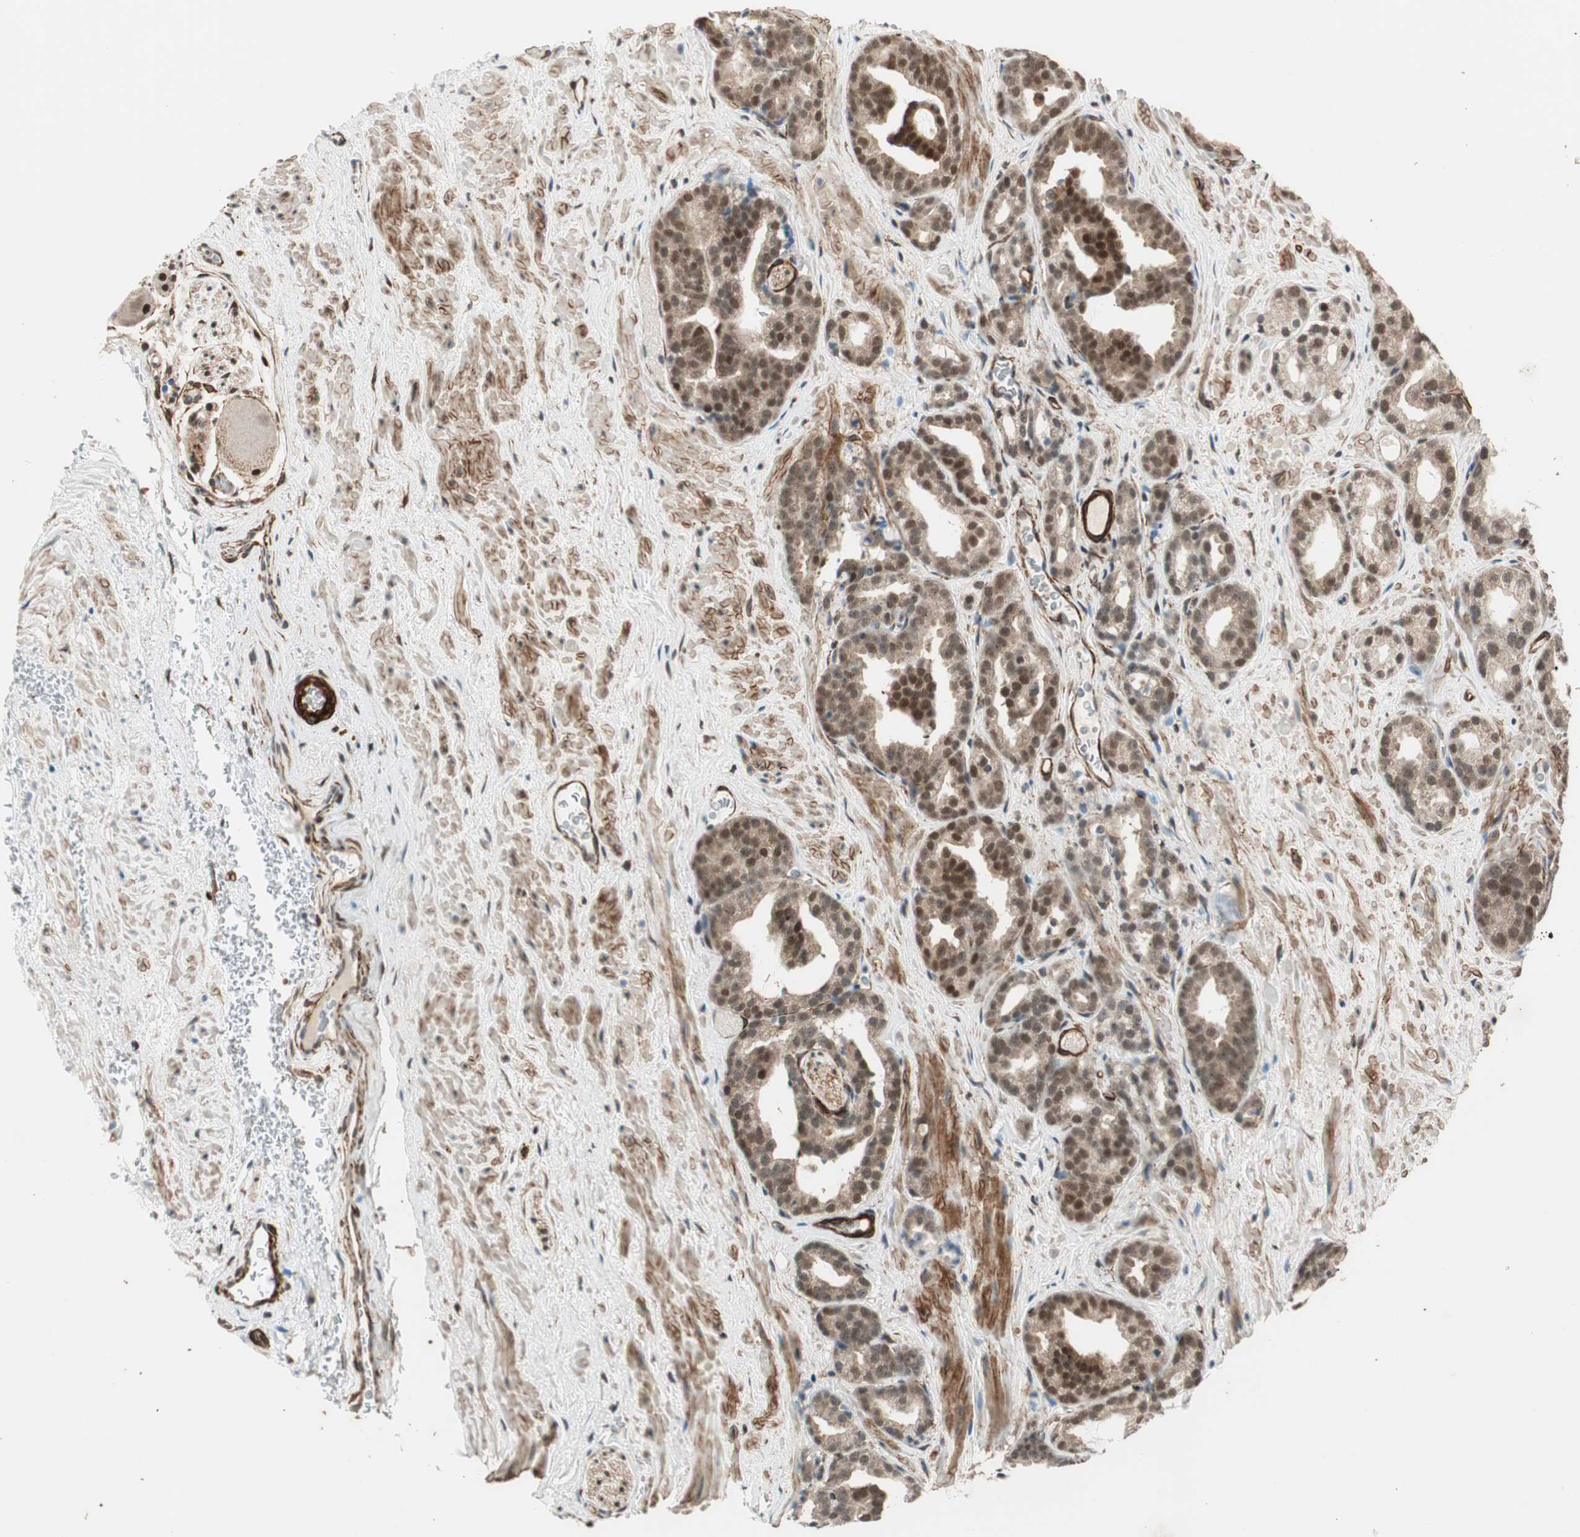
{"staining": {"intensity": "strong", "quantity": ">75%", "location": "cytoplasmic/membranous,nuclear"}, "tissue": "prostate cancer", "cell_type": "Tumor cells", "image_type": "cancer", "snomed": [{"axis": "morphology", "description": "Adenocarcinoma, Low grade"}, {"axis": "topography", "description": "Prostate"}], "caption": "Protein staining of prostate cancer (low-grade adenocarcinoma) tissue exhibits strong cytoplasmic/membranous and nuclear positivity in about >75% of tumor cells.", "gene": "CDK19", "patient": {"sex": "male", "age": 63}}